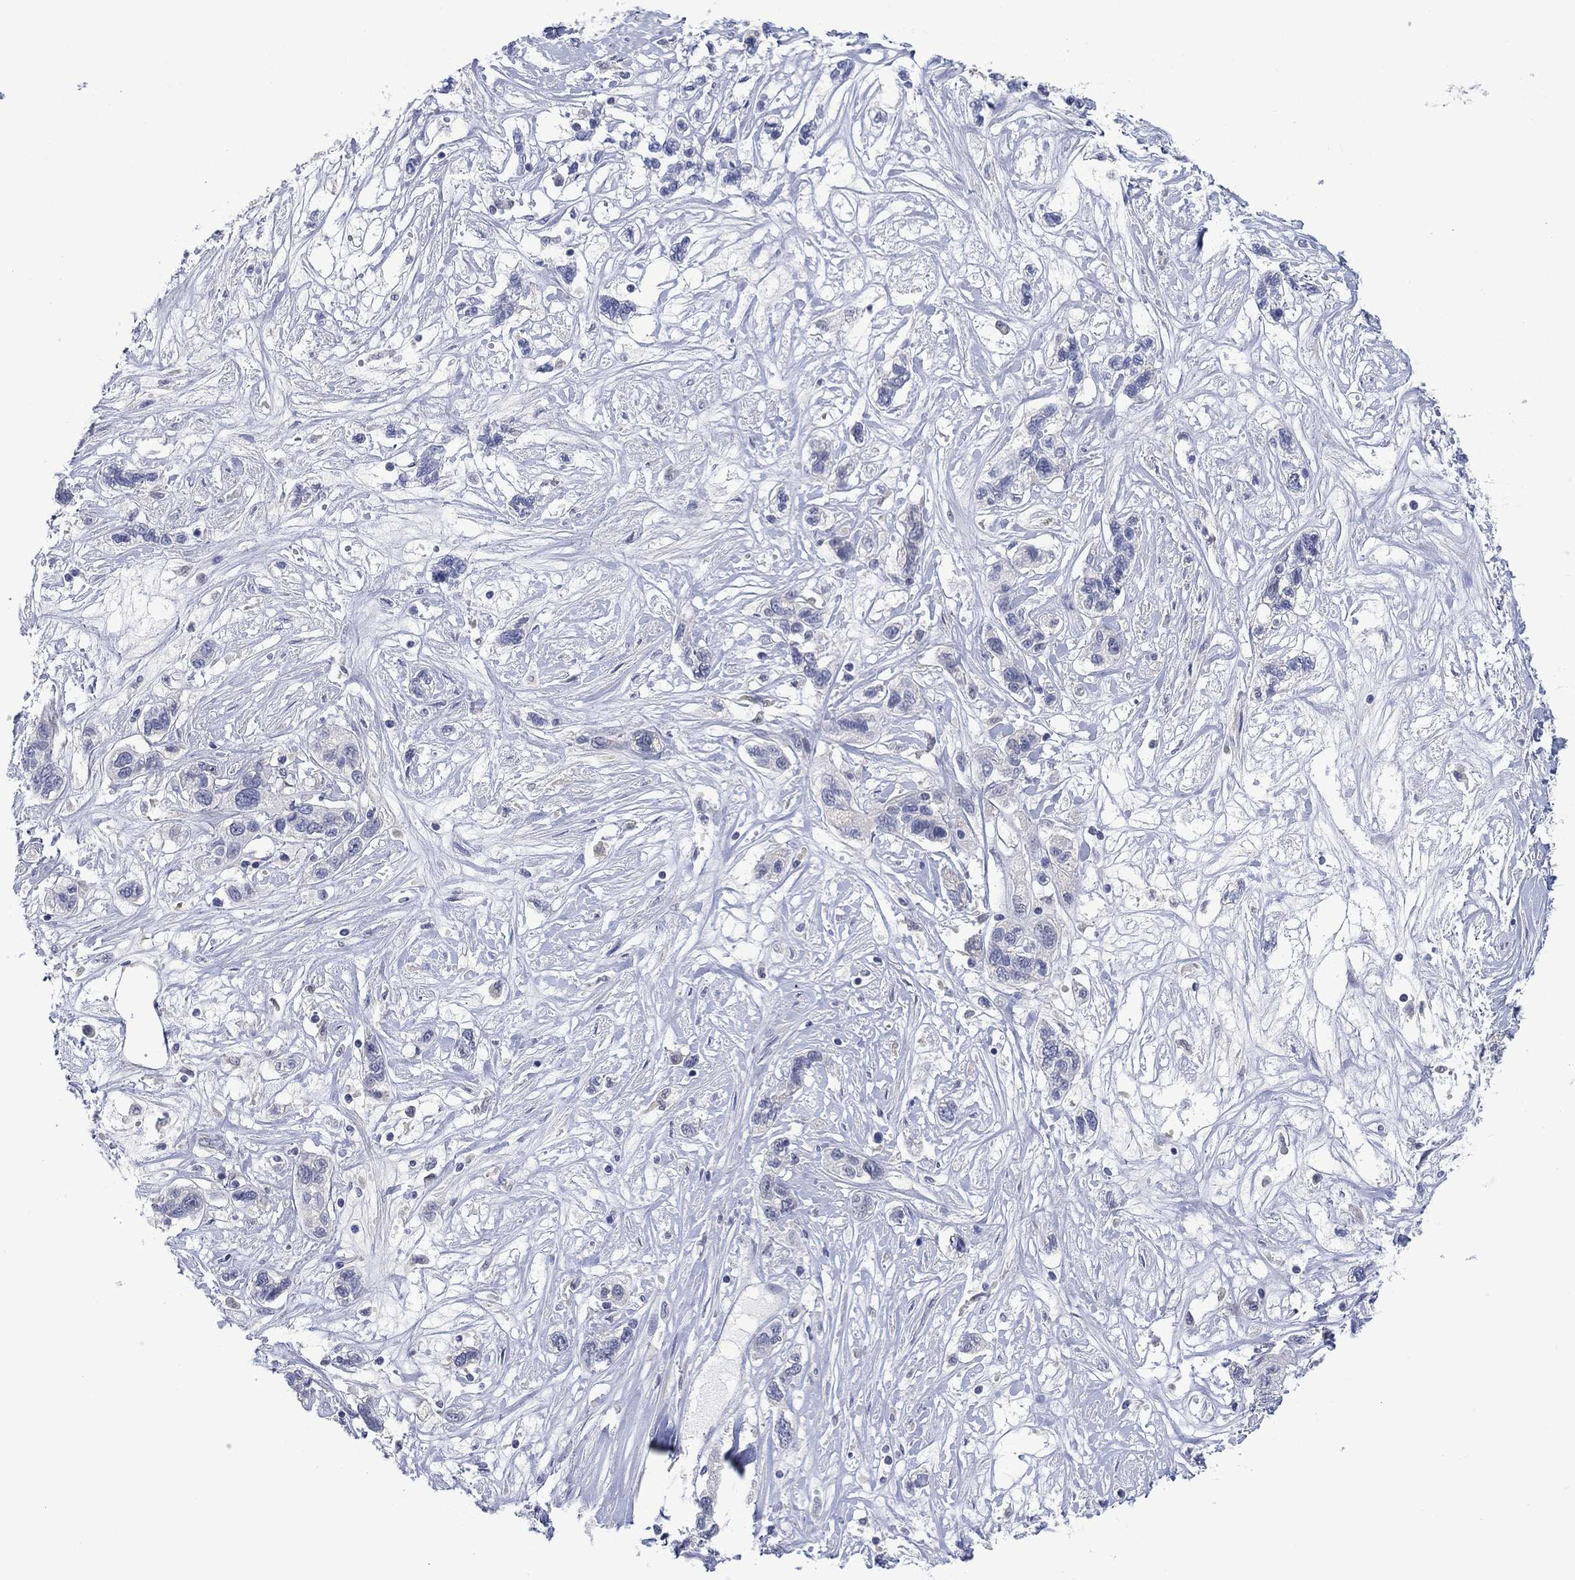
{"staining": {"intensity": "negative", "quantity": "none", "location": "none"}, "tissue": "liver cancer", "cell_type": "Tumor cells", "image_type": "cancer", "snomed": [{"axis": "morphology", "description": "Adenocarcinoma, NOS"}, {"axis": "morphology", "description": "Cholangiocarcinoma"}, {"axis": "topography", "description": "Liver"}], "caption": "Immunohistochemistry of human cholangiocarcinoma (liver) exhibits no staining in tumor cells.", "gene": "FER1L6", "patient": {"sex": "male", "age": 64}}